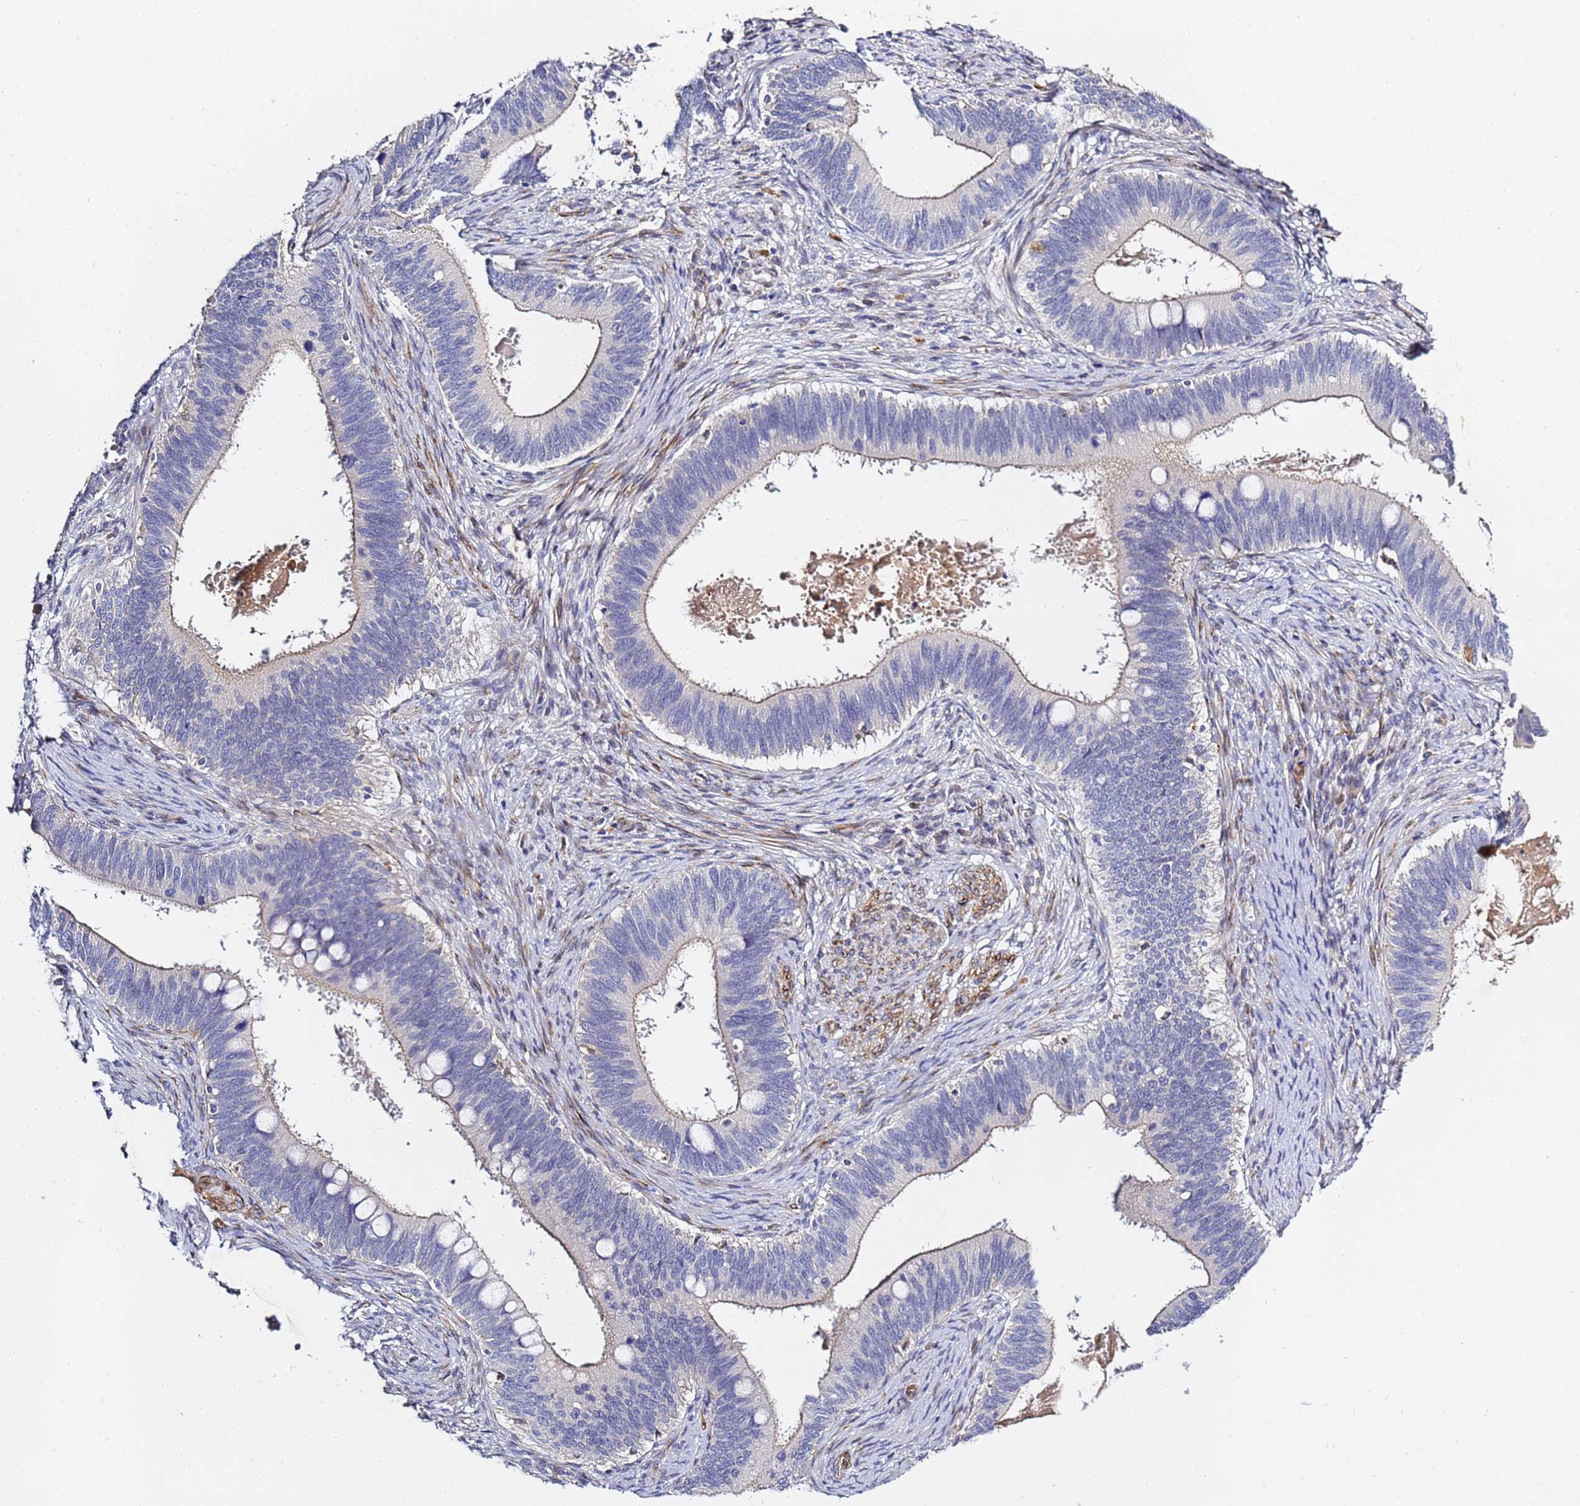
{"staining": {"intensity": "weak", "quantity": "<25%", "location": "cytoplasmic/membranous"}, "tissue": "cervical cancer", "cell_type": "Tumor cells", "image_type": "cancer", "snomed": [{"axis": "morphology", "description": "Adenocarcinoma, NOS"}, {"axis": "topography", "description": "Cervix"}], "caption": "Tumor cells are negative for protein expression in human cervical cancer.", "gene": "CFH", "patient": {"sex": "female", "age": 42}}